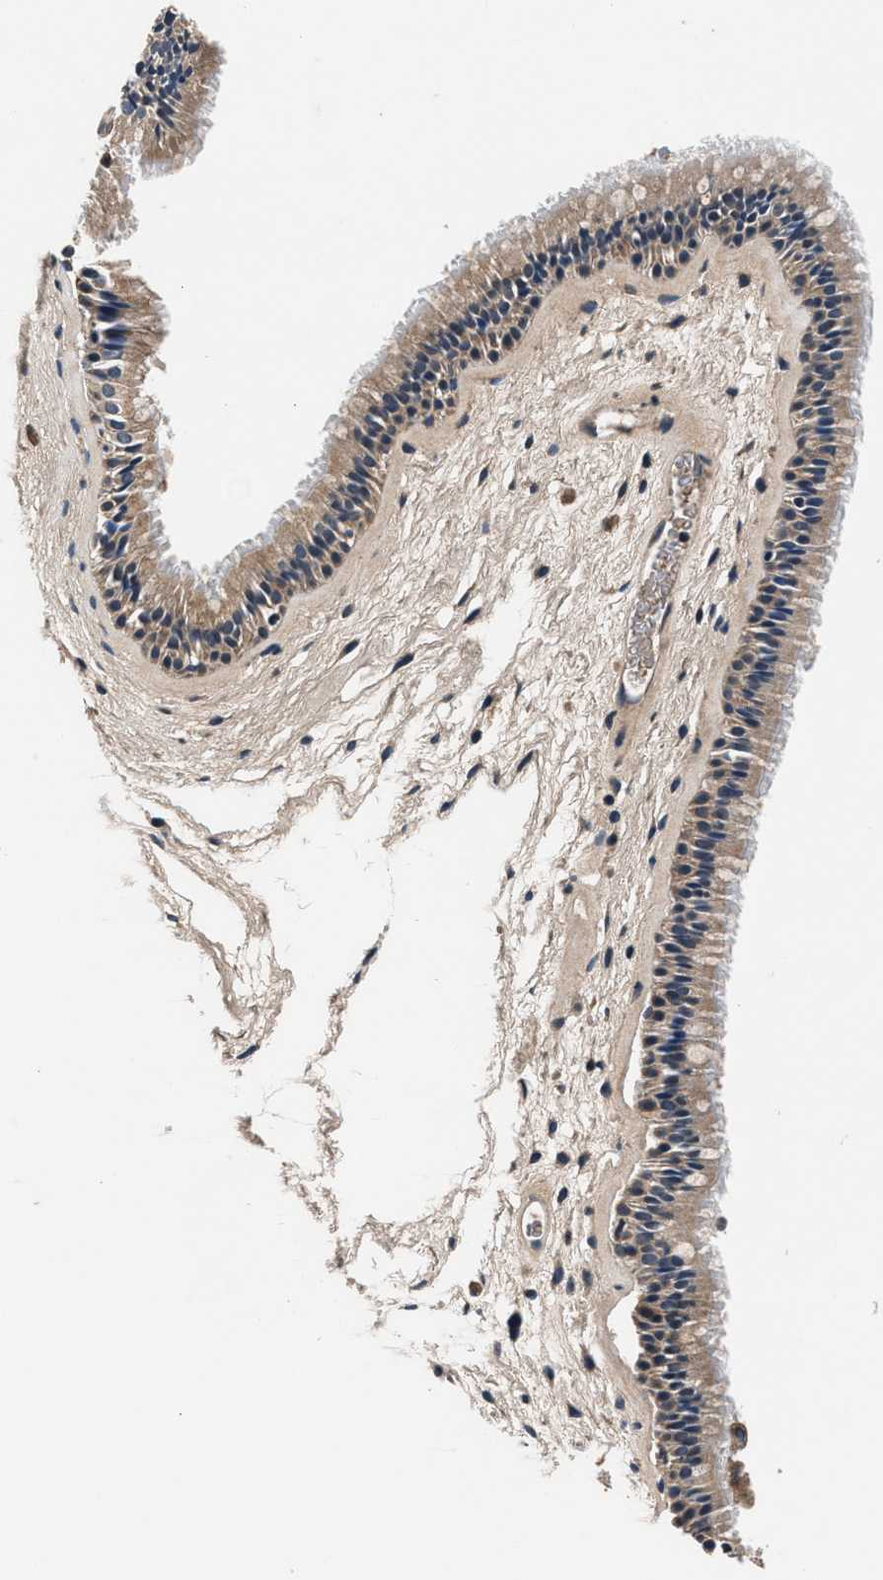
{"staining": {"intensity": "moderate", "quantity": ">75%", "location": "cytoplasmic/membranous"}, "tissue": "nasopharynx", "cell_type": "Respiratory epithelial cells", "image_type": "normal", "snomed": [{"axis": "morphology", "description": "Normal tissue, NOS"}, {"axis": "morphology", "description": "Inflammation, NOS"}, {"axis": "topography", "description": "Nasopharynx"}], "caption": "DAB (3,3'-diaminobenzidine) immunohistochemical staining of benign nasopharynx exhibits moderate cytoplasmic/membranous protein positivity in about >75% of respiratory epithelial cells.", "gene": "IMMT", "patient": {"sex": "male", "age": 48}}